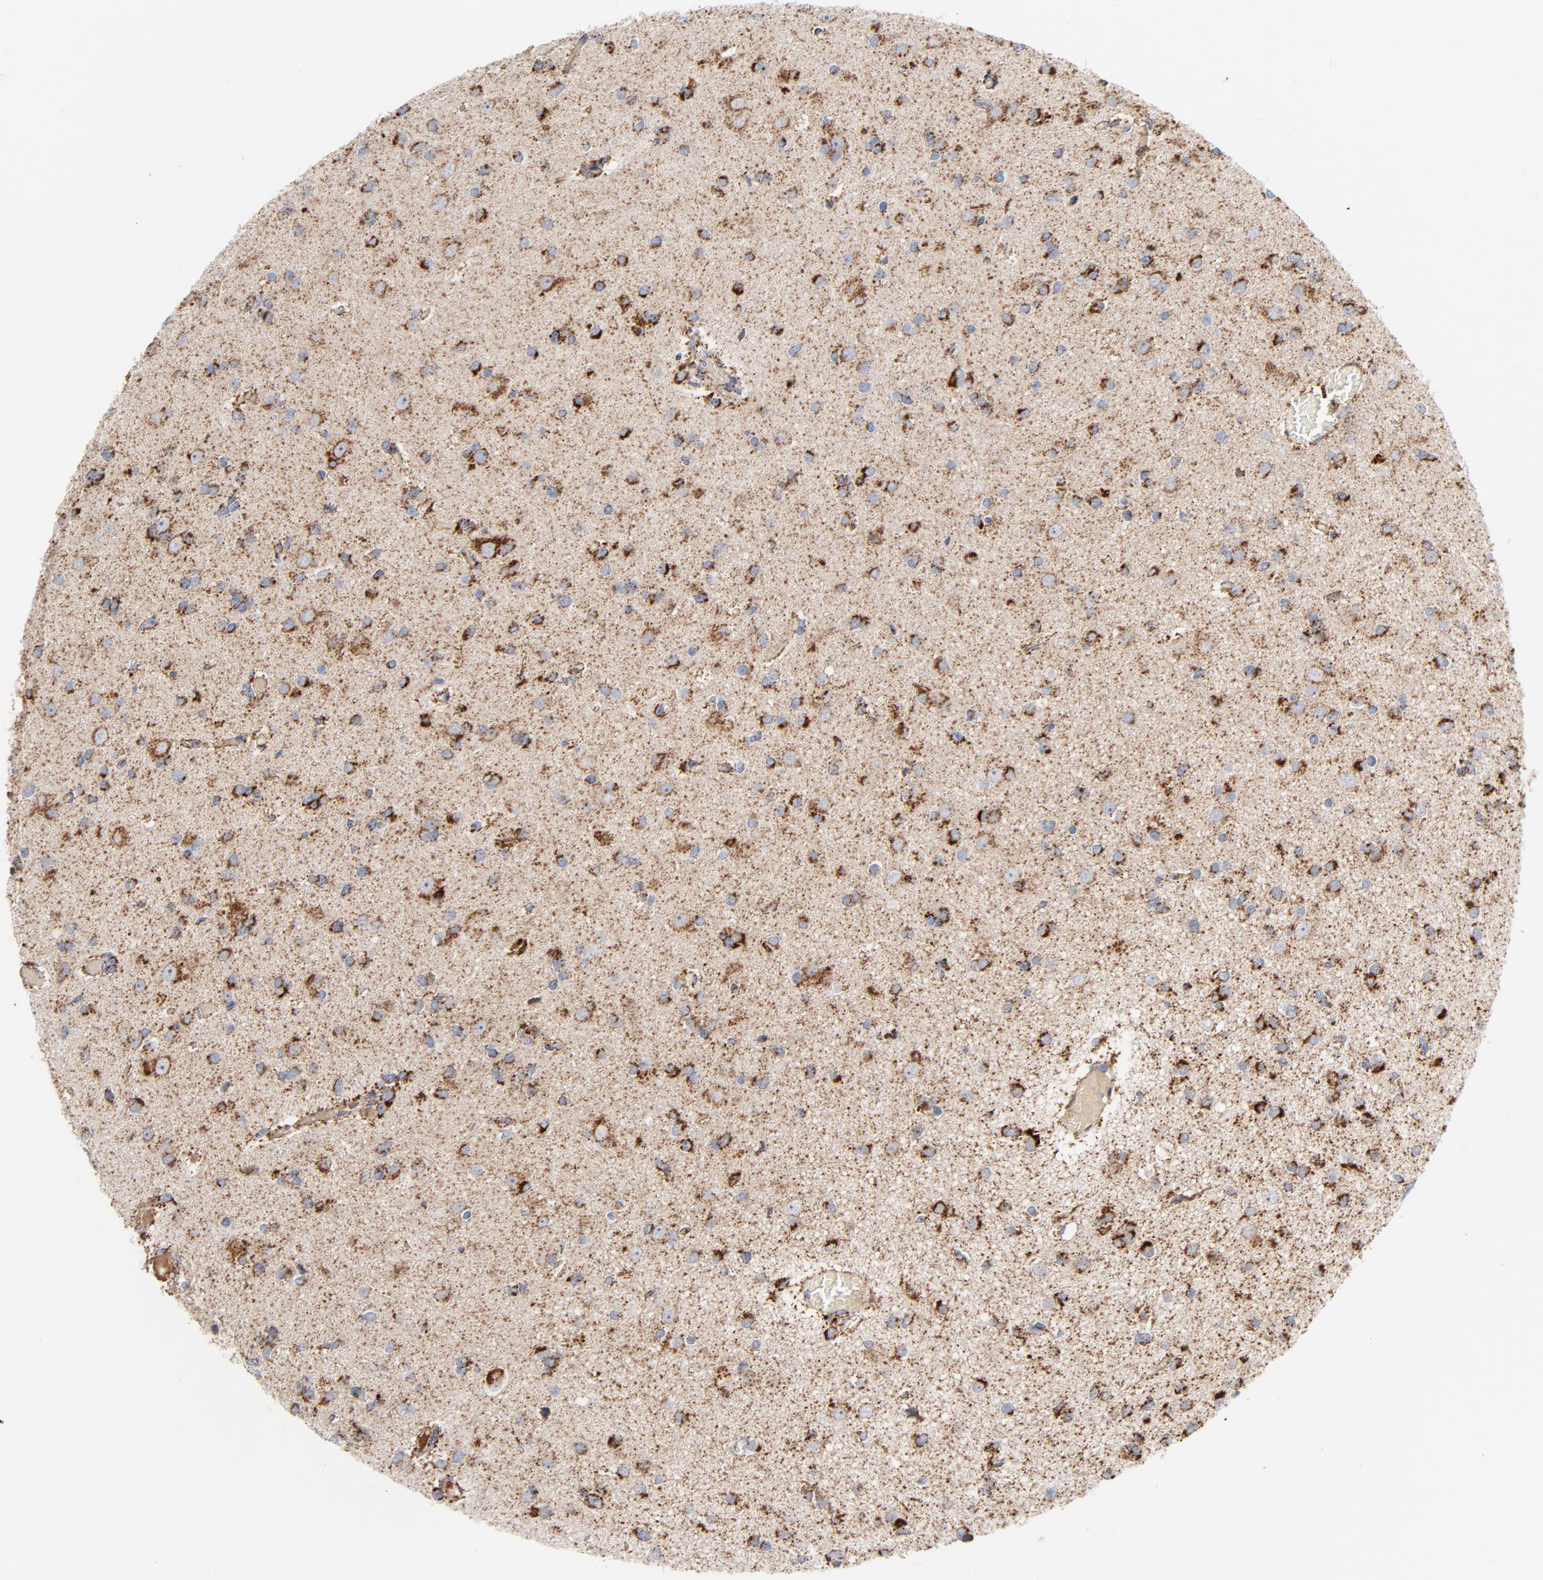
{"staining": {"intensity": "strong", "quantity": ">75%", "location": "cytoplasmic/membranous"}, "tissue": "glioma", "cell_type": "Tumor cells", "image_type": "cancer", "snomed": [{"axis": "morphology", "description": "Glioma, malignant, Low grade"}, {"axis": "topography", "description": "Brain"}], "caption": "Malignant glioma (low-grade) was stained to show a protein in brown. There is high levels of strong cytoplasmic/membranous expression in about >75% of tumor cells. The staining was performed using DAB, with brown indicating positive protein expression. Nuclei are stained blue with hematoxylin.", "gene": "DIABLO", "patient": {"sex": "male", "age": 42}}